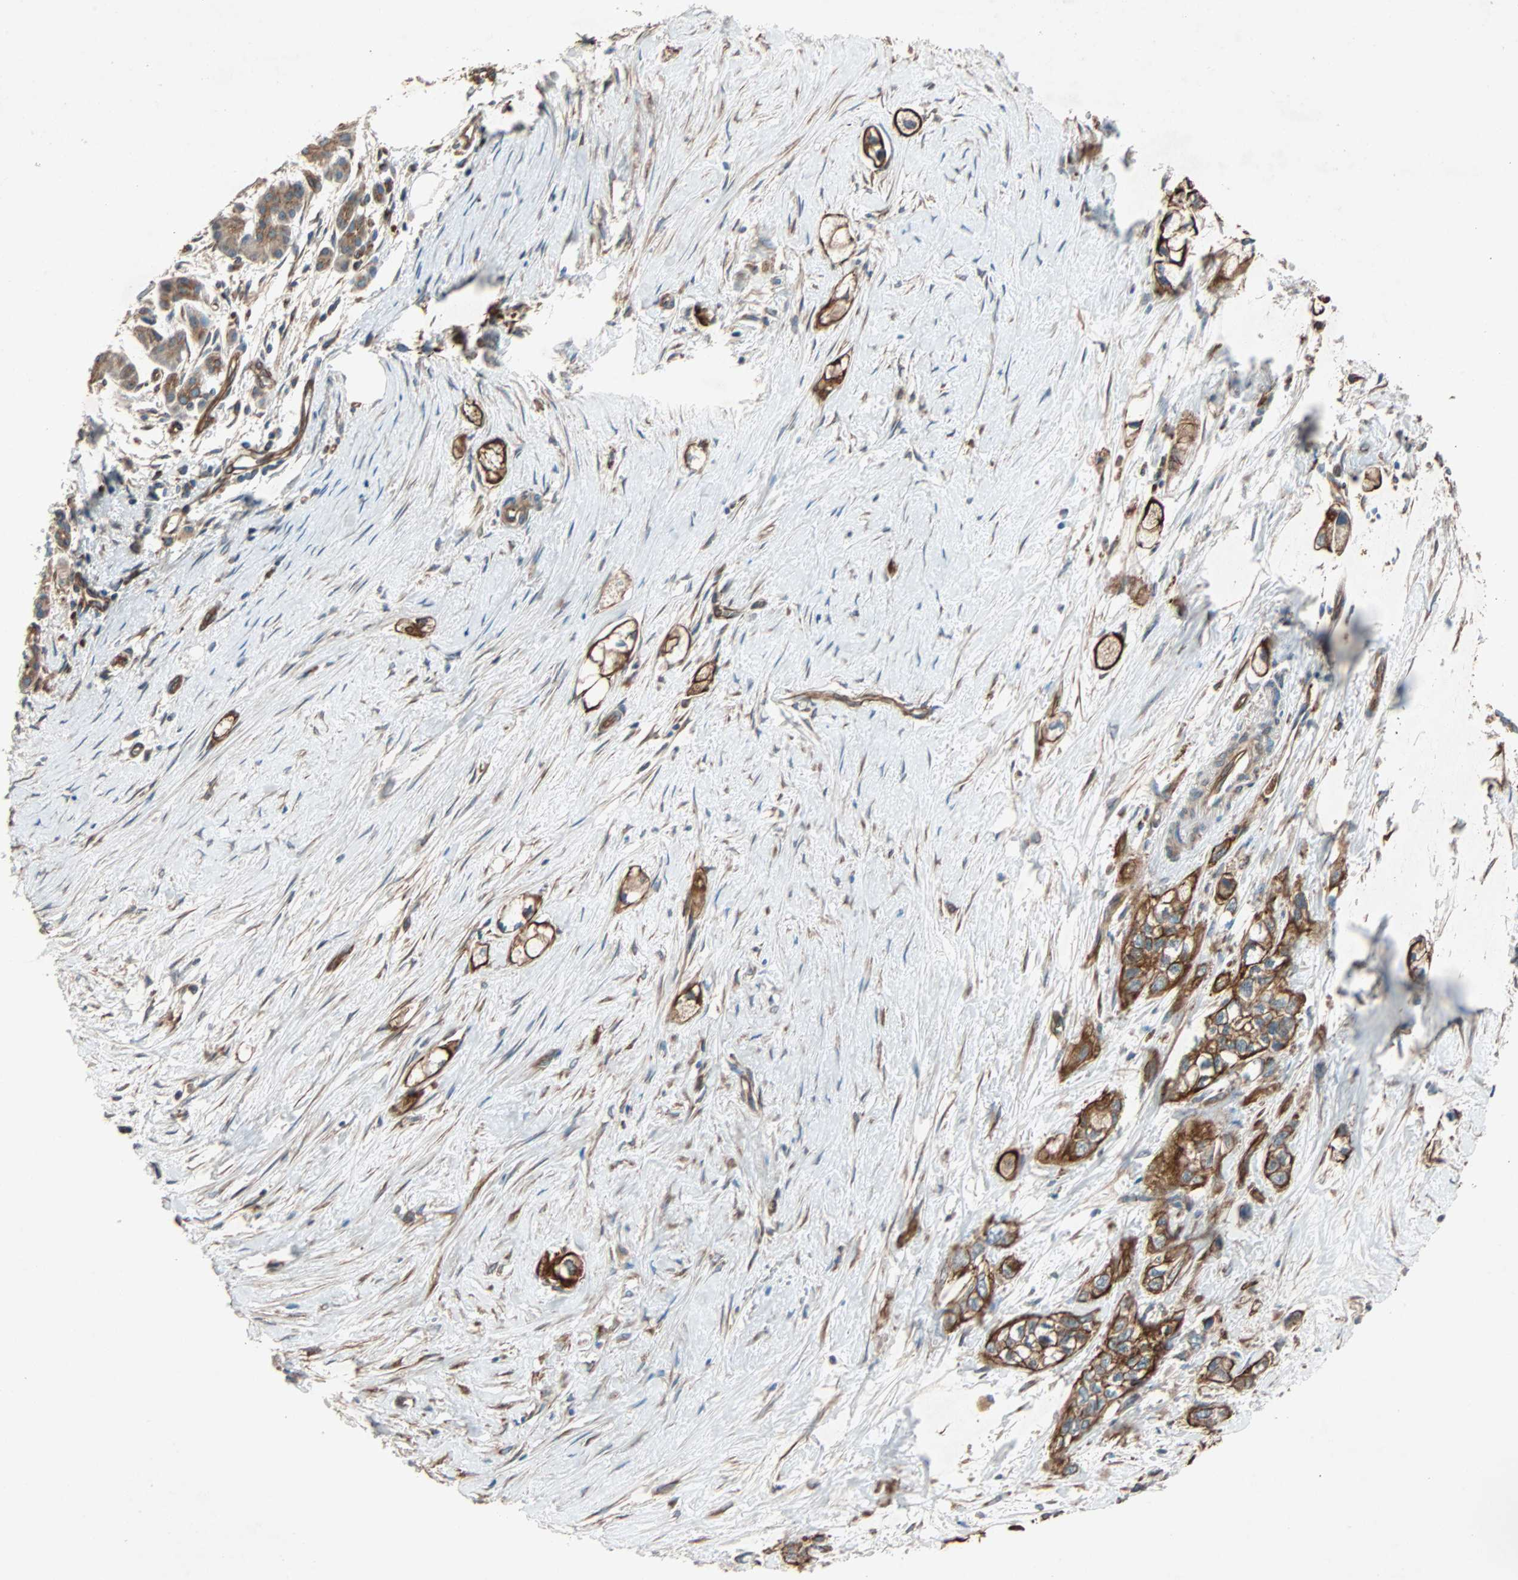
{"staining": {"intensity": "strong", "quantity": ">75%", "location": "cytoplasmic/membranous"}, "tissue": "pancreatic cancer", "cell_type": "Tumor cells", "image_type": "cancer", "snomed": [{"axis": "morphology", "description": "Adenocarcinoma, NOS"}, {"axis": "topography", "description": "Pancreas"}], "caption": "High-power microscopy captured an immunohistochemistry (IHC) micrograph of adenocarcinoma (pancreatic), revealing strong cytoplasmic/membranous positivity in approximately >75% of tumor cells.", "gene": "PHYH", "patient": {"sex": "male", "age": 74}}